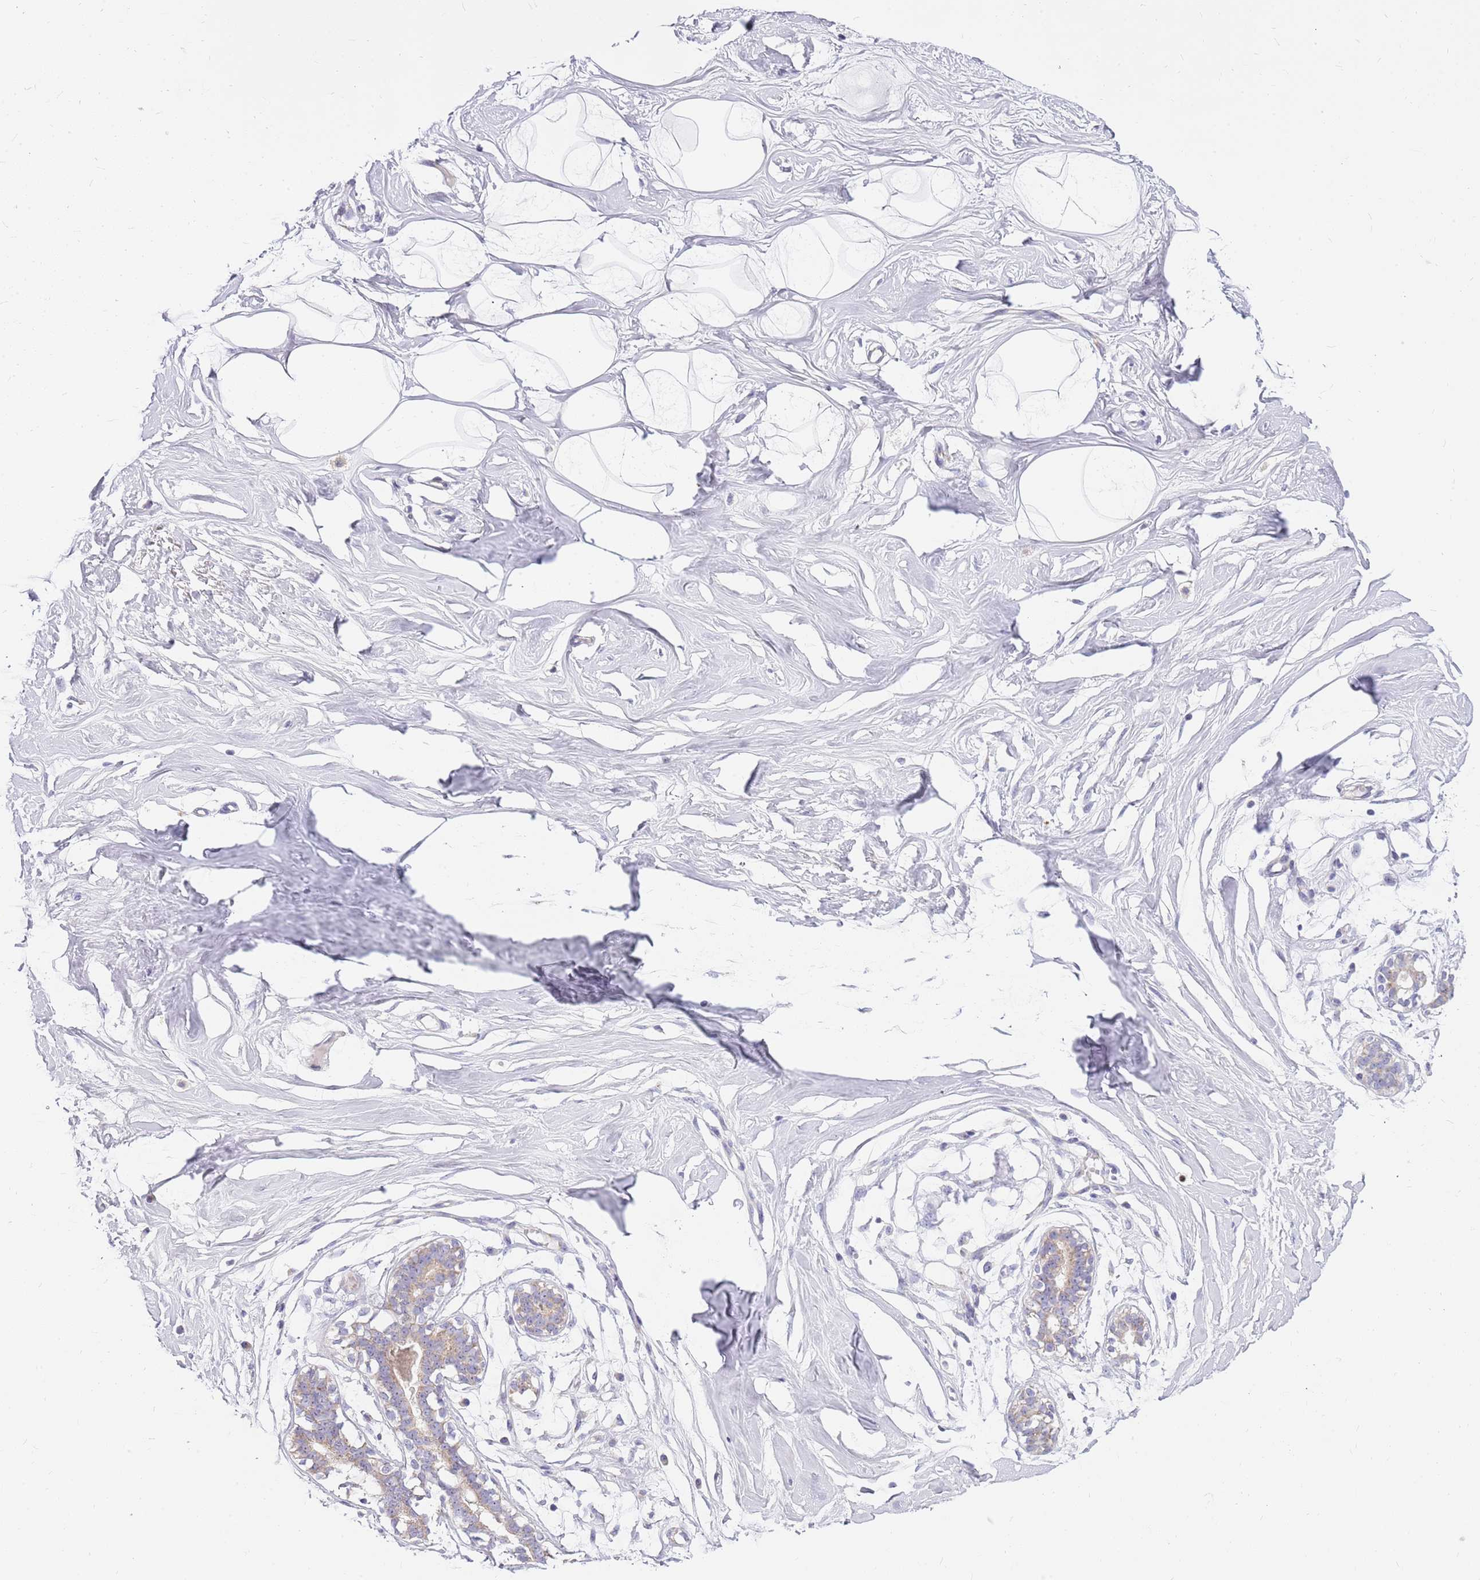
{"staining": {"intensity": "negative", "quantity": "none", "location": "none"}, "tissue": "breast", "cell_type": "Adipocytes", "image_type": "normal", "snomed": [{"axis": "morphology", "description": "Normal tissue, NOS"}, {"axis": "morphology", "description": "Adenoma, NOS"}, {"axis": "topography", "description": "Breast"}], "caption": "This is an immunohistochemistry (IHC) image of normal breast. There is no positivity in adipocytes.", "gene": "DNAJA3", "patient": {"sex": "female", "age": 23}}